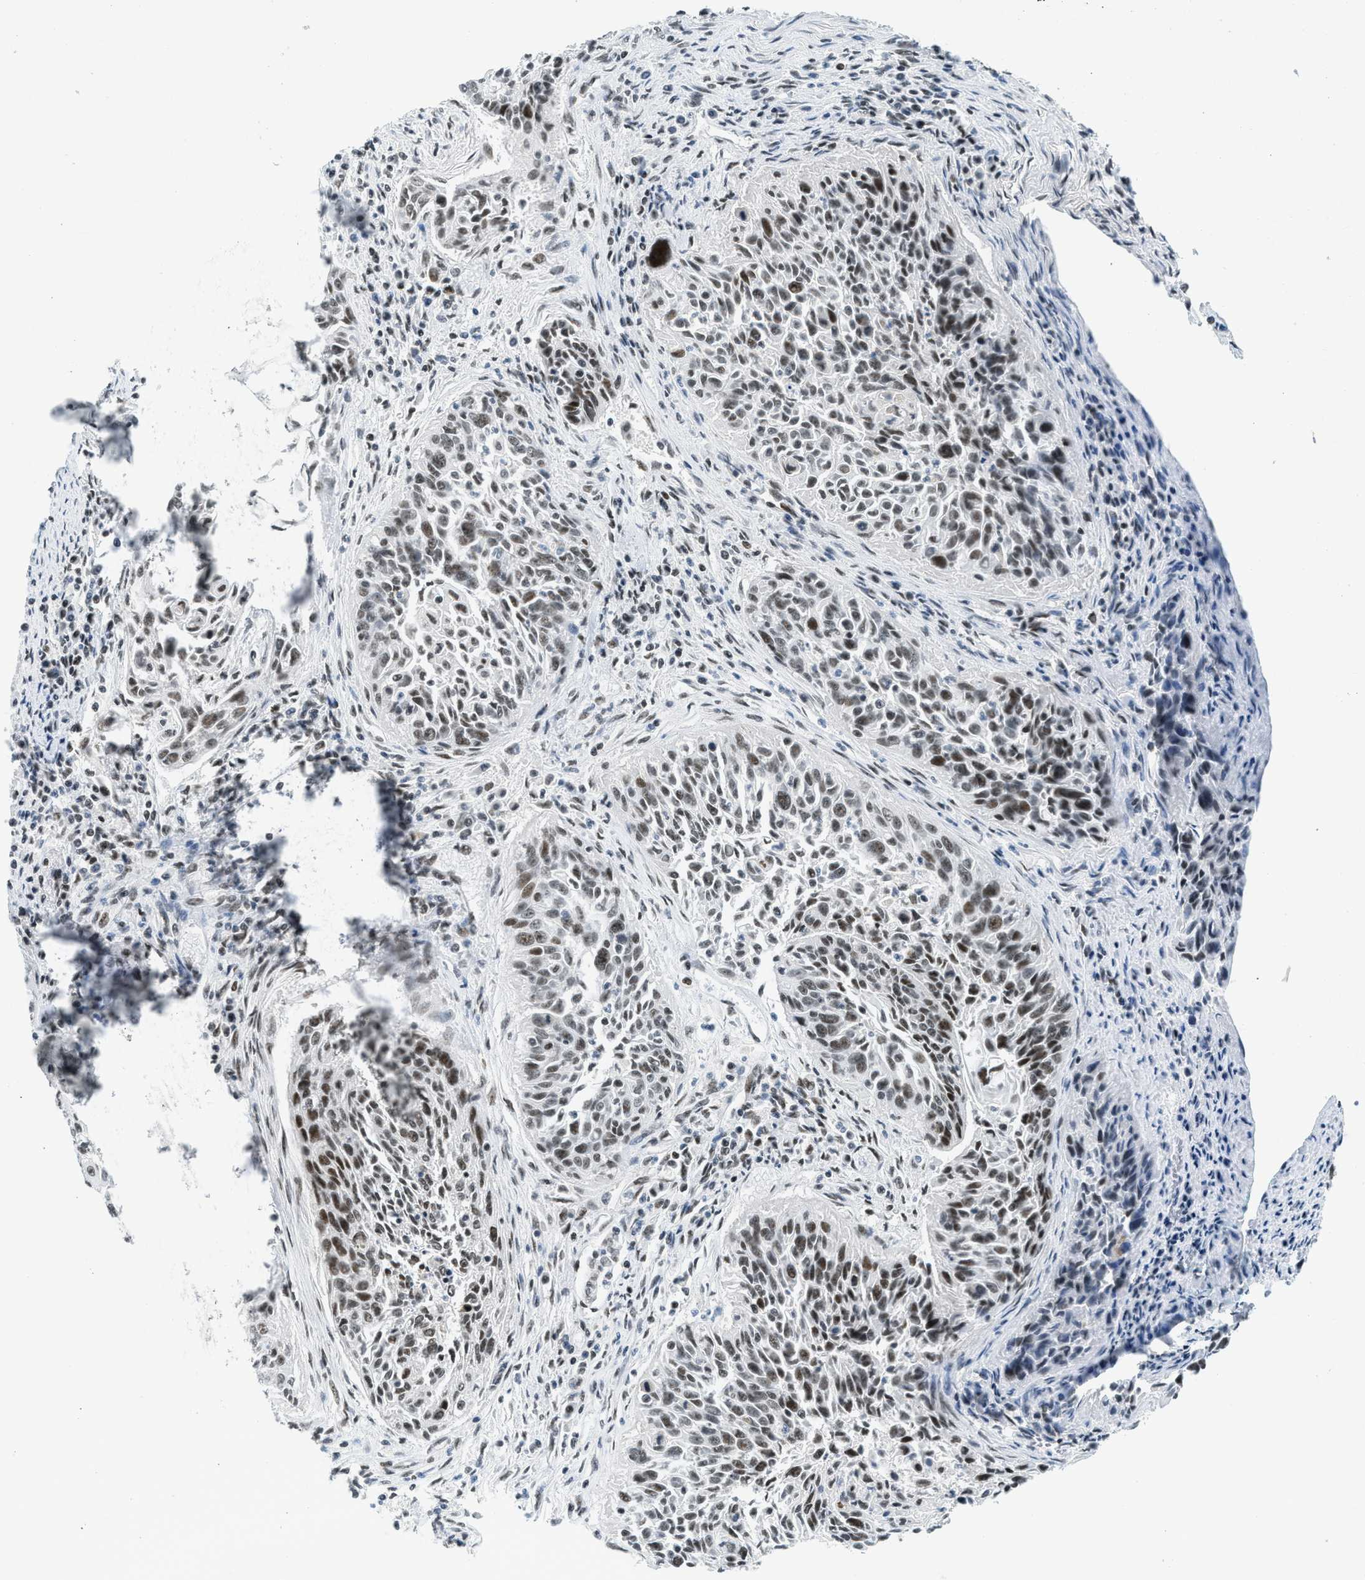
{"staining": {"intensity": "weak", "quantity": ">75%", "location": "nuclear"}, "tissue": "cervical cancer", "cell_type": "Tumor cells", "image_type": "cancer", "snomed": [{"axis": "morphology", "description": "Squamous cell carcinoma, NOS"}, {"axis": "topography", "description": "Cervix"}], "caption": "Immunohistochemical staining of cervical squamous cell carcinoma exhibits low levels of weak nuclear expression in approximately >75% of tumor cells.", "gene": "URB1", "patient": {"sex": "female", "age": 55}}